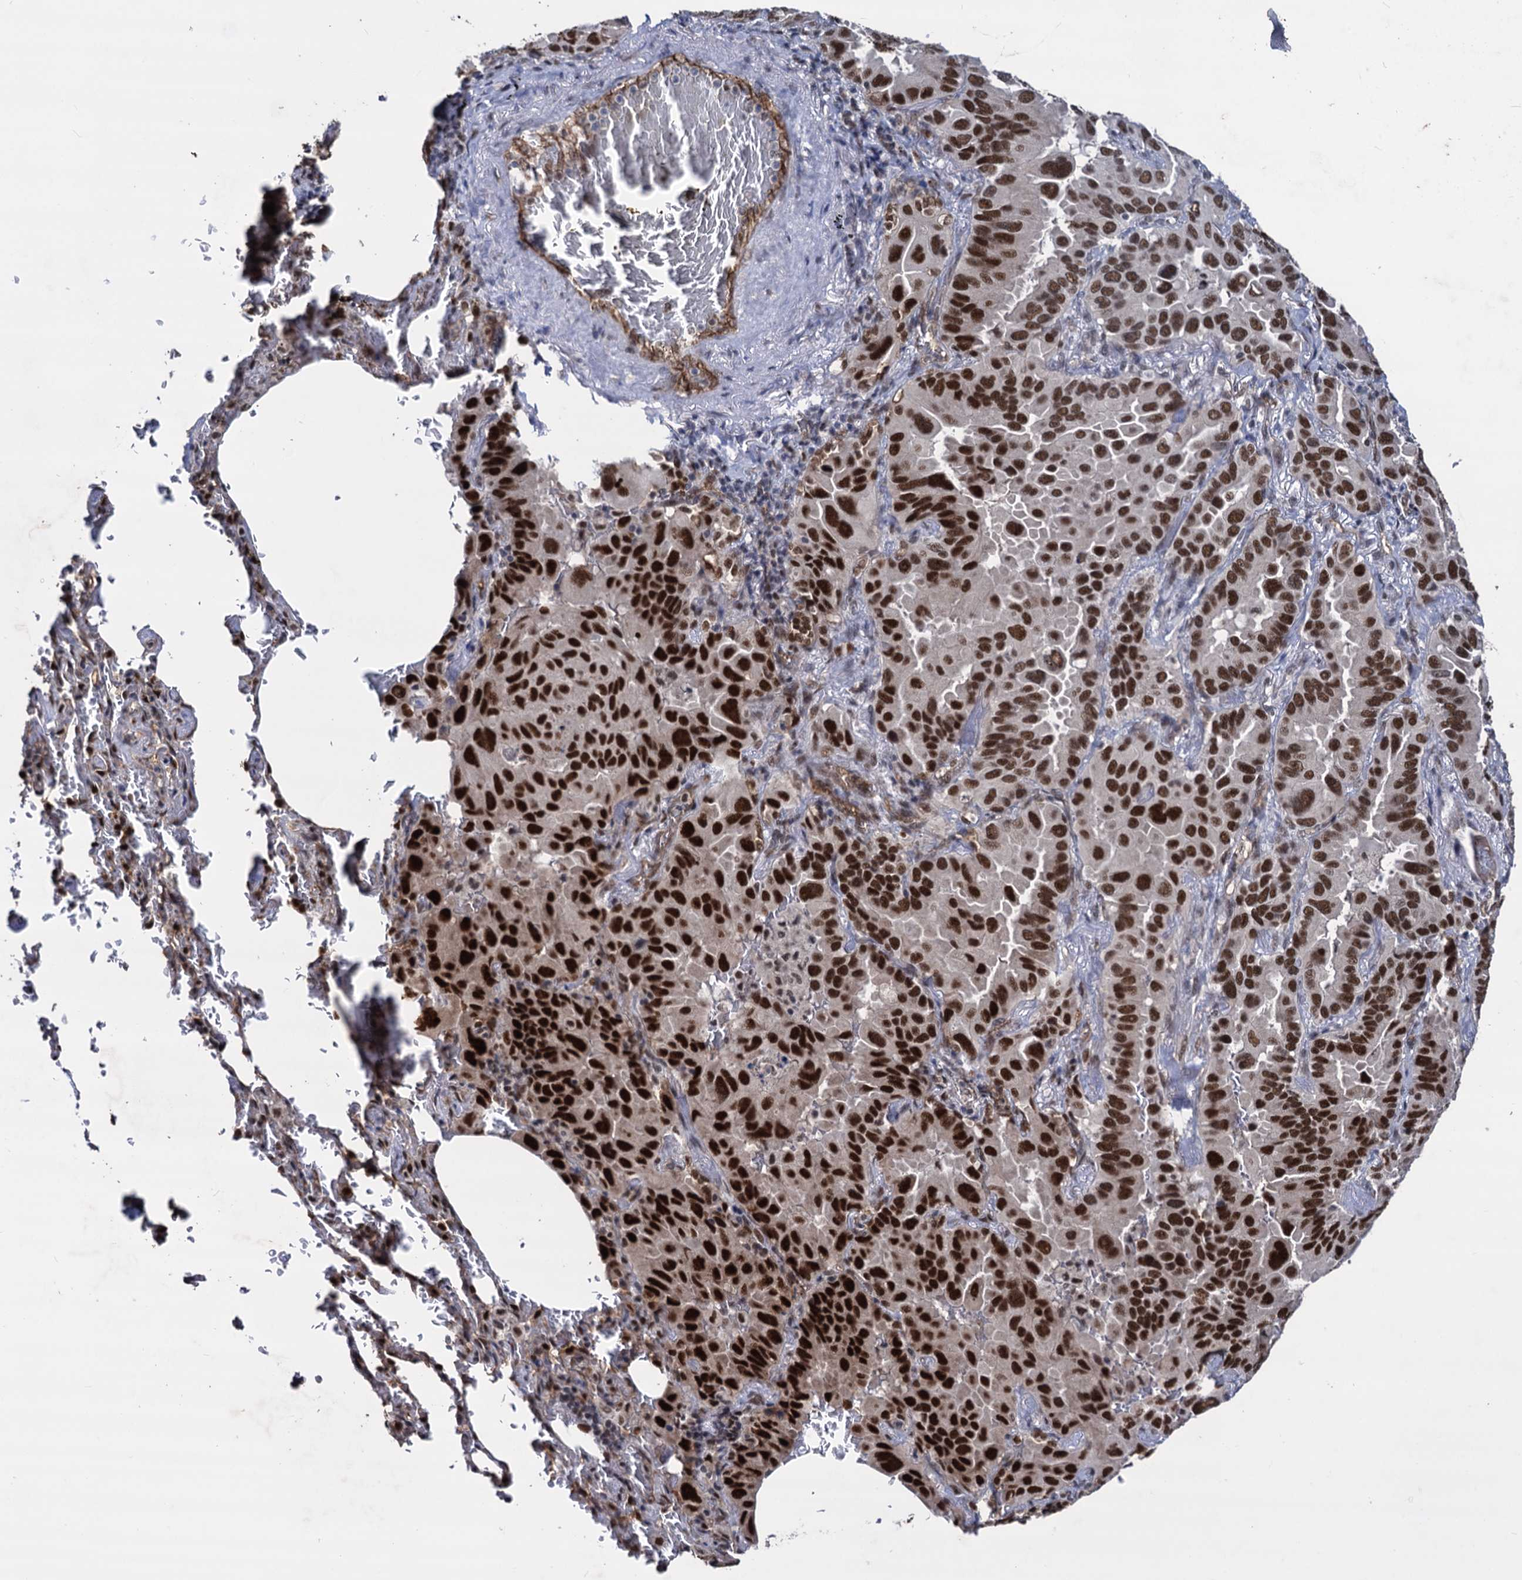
{"staining": {"intensity": "strong", "quantity": ">75%", "location": "nuclear"}, "tissue": "lung cancer", "cell_type": "Tumor cells", "image_type": "cancer", "snomed": [{"axis": "morphology", "description": "Adenocarcinoma, NOS"}, {"axis": "topography", "description": "Lung"}], "caption": "The immunohistochemical stain highlights strong nuclear positivity in tumor cells of lung cancer (adenocarcinoma) tissue.", "gene": "GALNT11", "patient": {"sex": "male", "age": 64}}